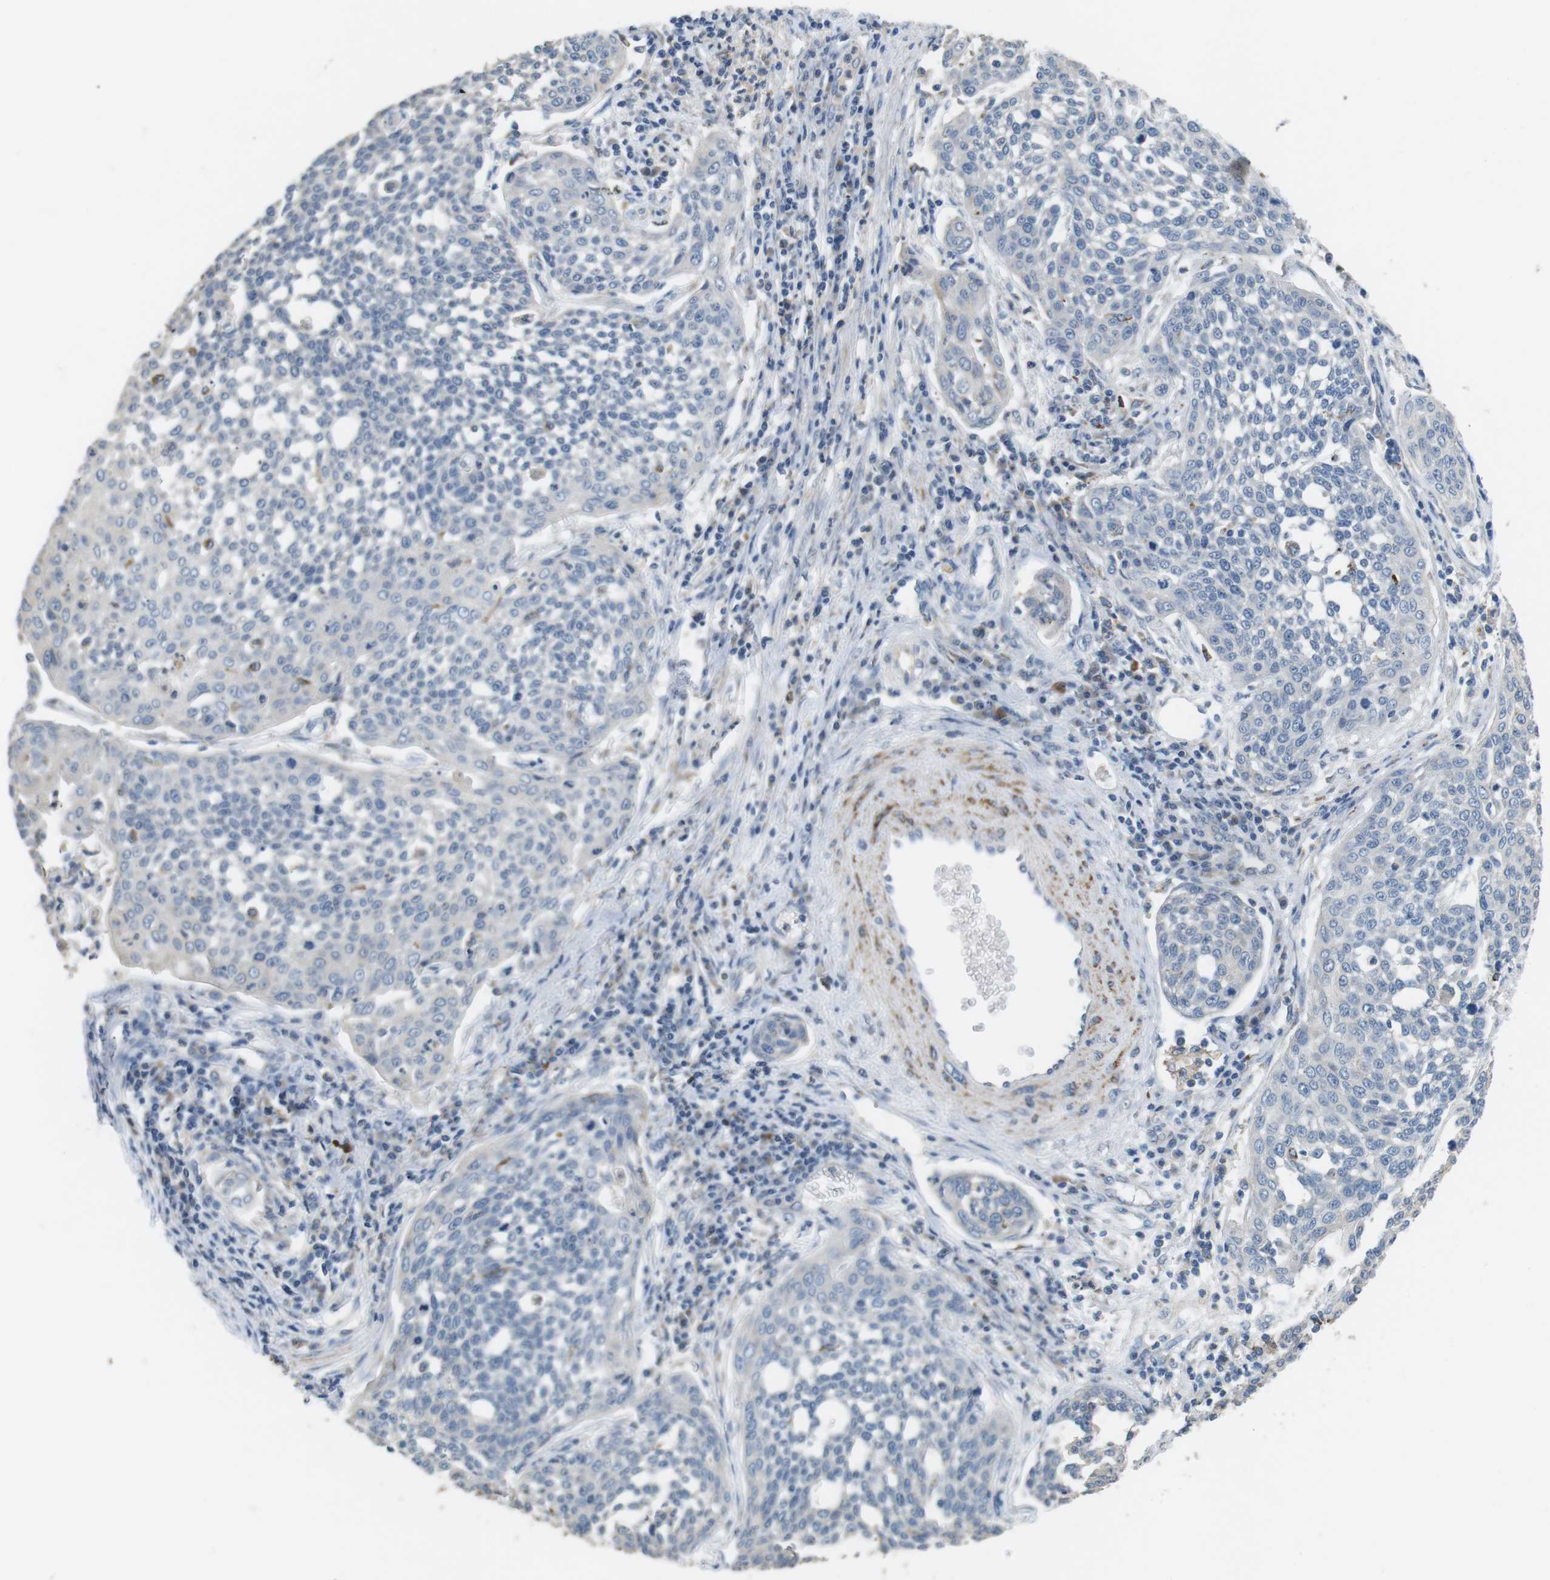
{"staining": {"intensity": "negative", "quantity": "none", "location": "none"}, "tissue": "cervical cancer", "cell_type": "Tumor cells", "image_type": "cancer", "snomed": [{"axis": "morphology", "description": "Squamous cell carcinoma, NOS"}, {"axis": "topography", "description": "Cervix"}], "caption": "High power microscopy micrograph of an immunohistochemistry histopathology image of squamous cell carcinoma (cervical), revealing no significant staining in tumor cells. (DAB (3,3'-diaminobenzidine) immunohistochemistry (IHC) visualized using brightfield microscopy, high magnification).", "gene": "CD300E", "patient": {"sex": "female", "age": 34}}